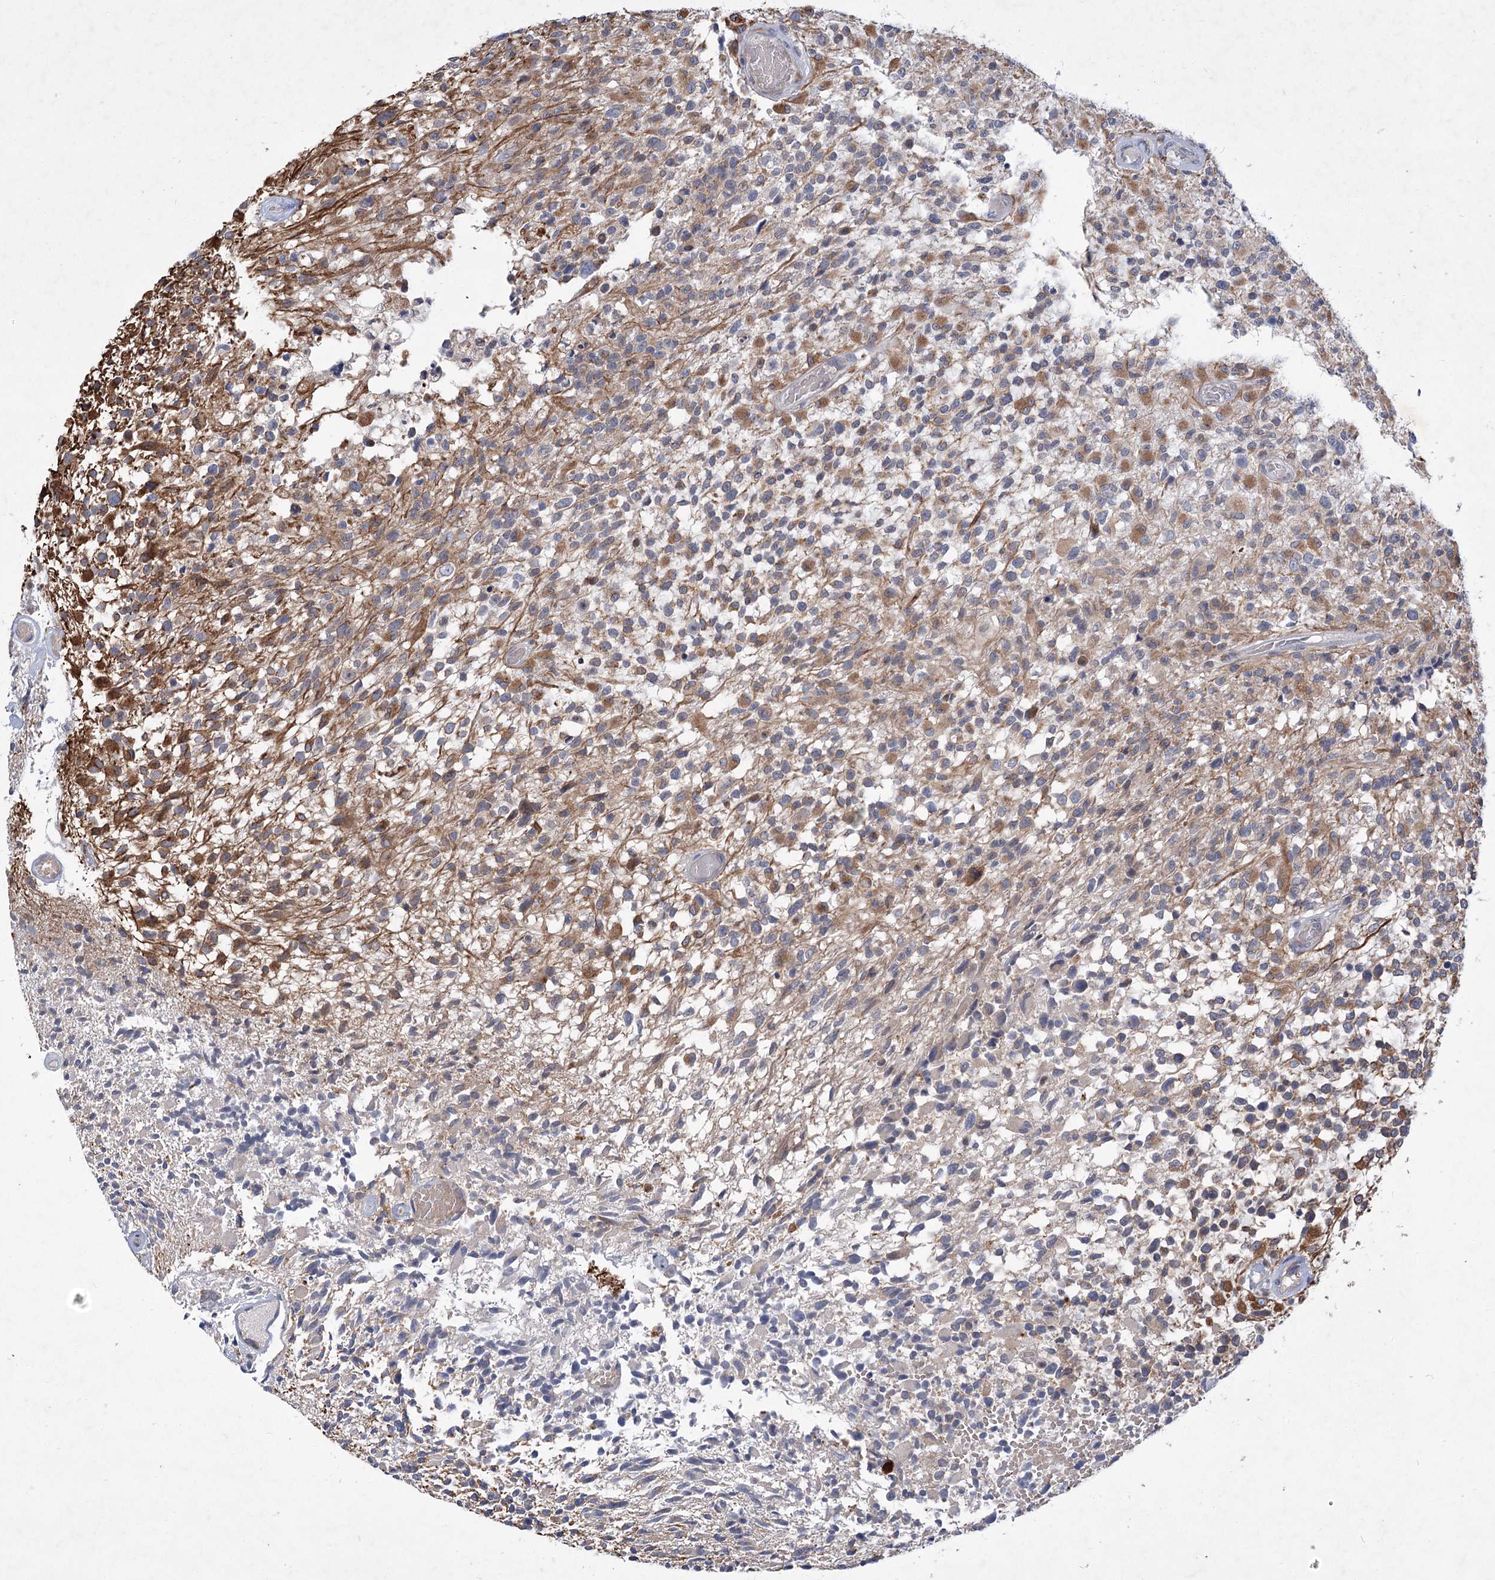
{"staining": {"intensity": "moderate", "quantity": "<25%", "location": "cytoplasmic/membranous"}, "tissue": "glioma", "cell_type": "Tumor cells", "image_type": "cancer", "snomed": [{"axis": "morphology", "description": "Glioma, malignant, High grade"}, {"axis": "morphology", "description": "Glioblastoma, NOS"}, {"axis": "topography", "description": "Brain"}], "caption": "The immunohistochemical stain highlights moderate cytoplasmic/membranous staining in tumor cells of glioma tissue. Nuclei are stained in blue.", "gene": "GCNT4", "patient": {"sex": "male", "age": 60}}